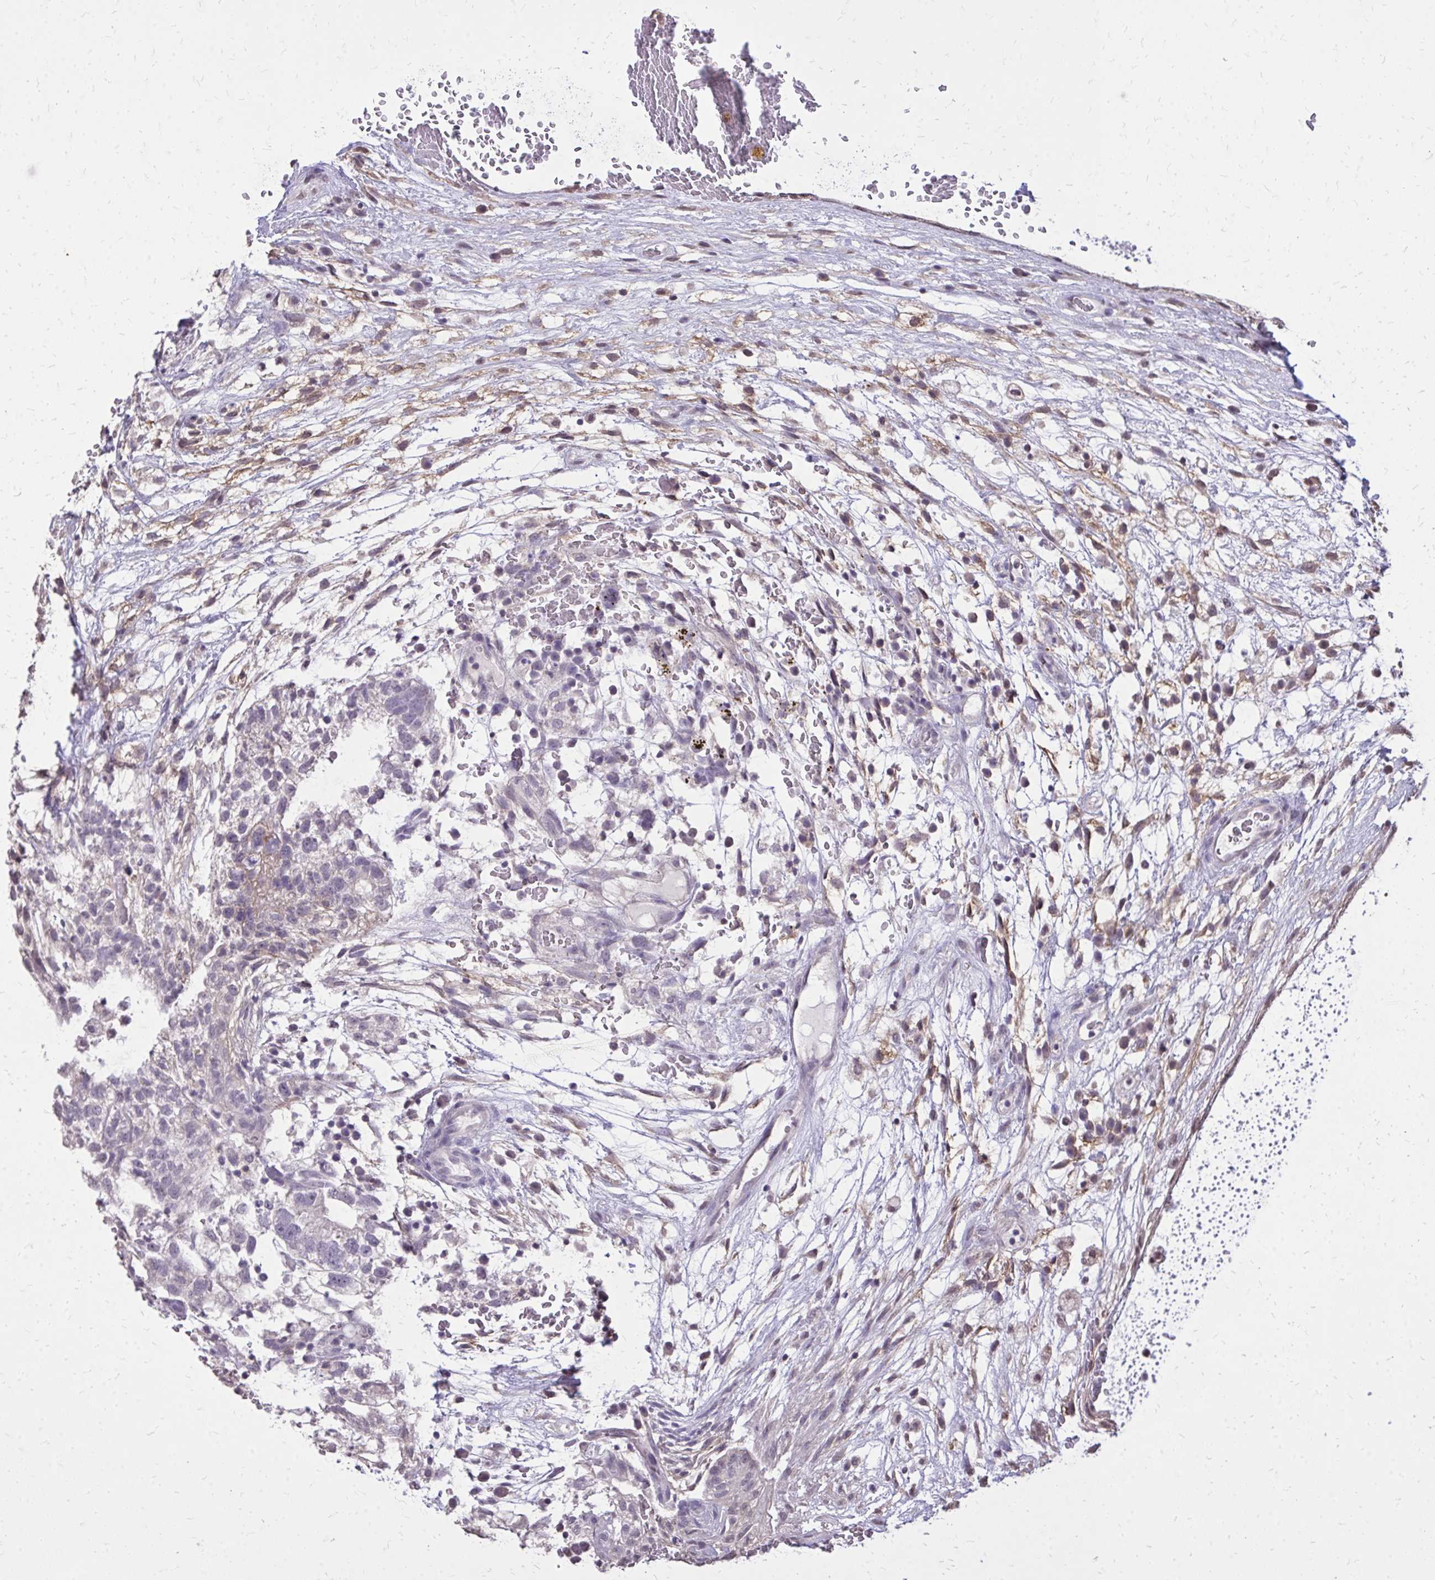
{"staining": {"intensity": "negative", "quantity": "none", "location": "none"}, "tissue": "testis cancer", "cell_type": "Tumor cells", "image_type": "cancer", "snomed": [{"axis": "morphology", "description": "Normal tissue, NOS"}, {"axis": "morphology", "description": "Carcinoma, Embryonal, NOS"}, {"axis": "topography", "description": "Testis"}], "caption": "DAB immunohistochemical staining of human embryonal carcinoma (testis) reveals no significant expression in tumor cells.", "gene": "AKAP5", "patient": {"sex": "male", "age": 32}}